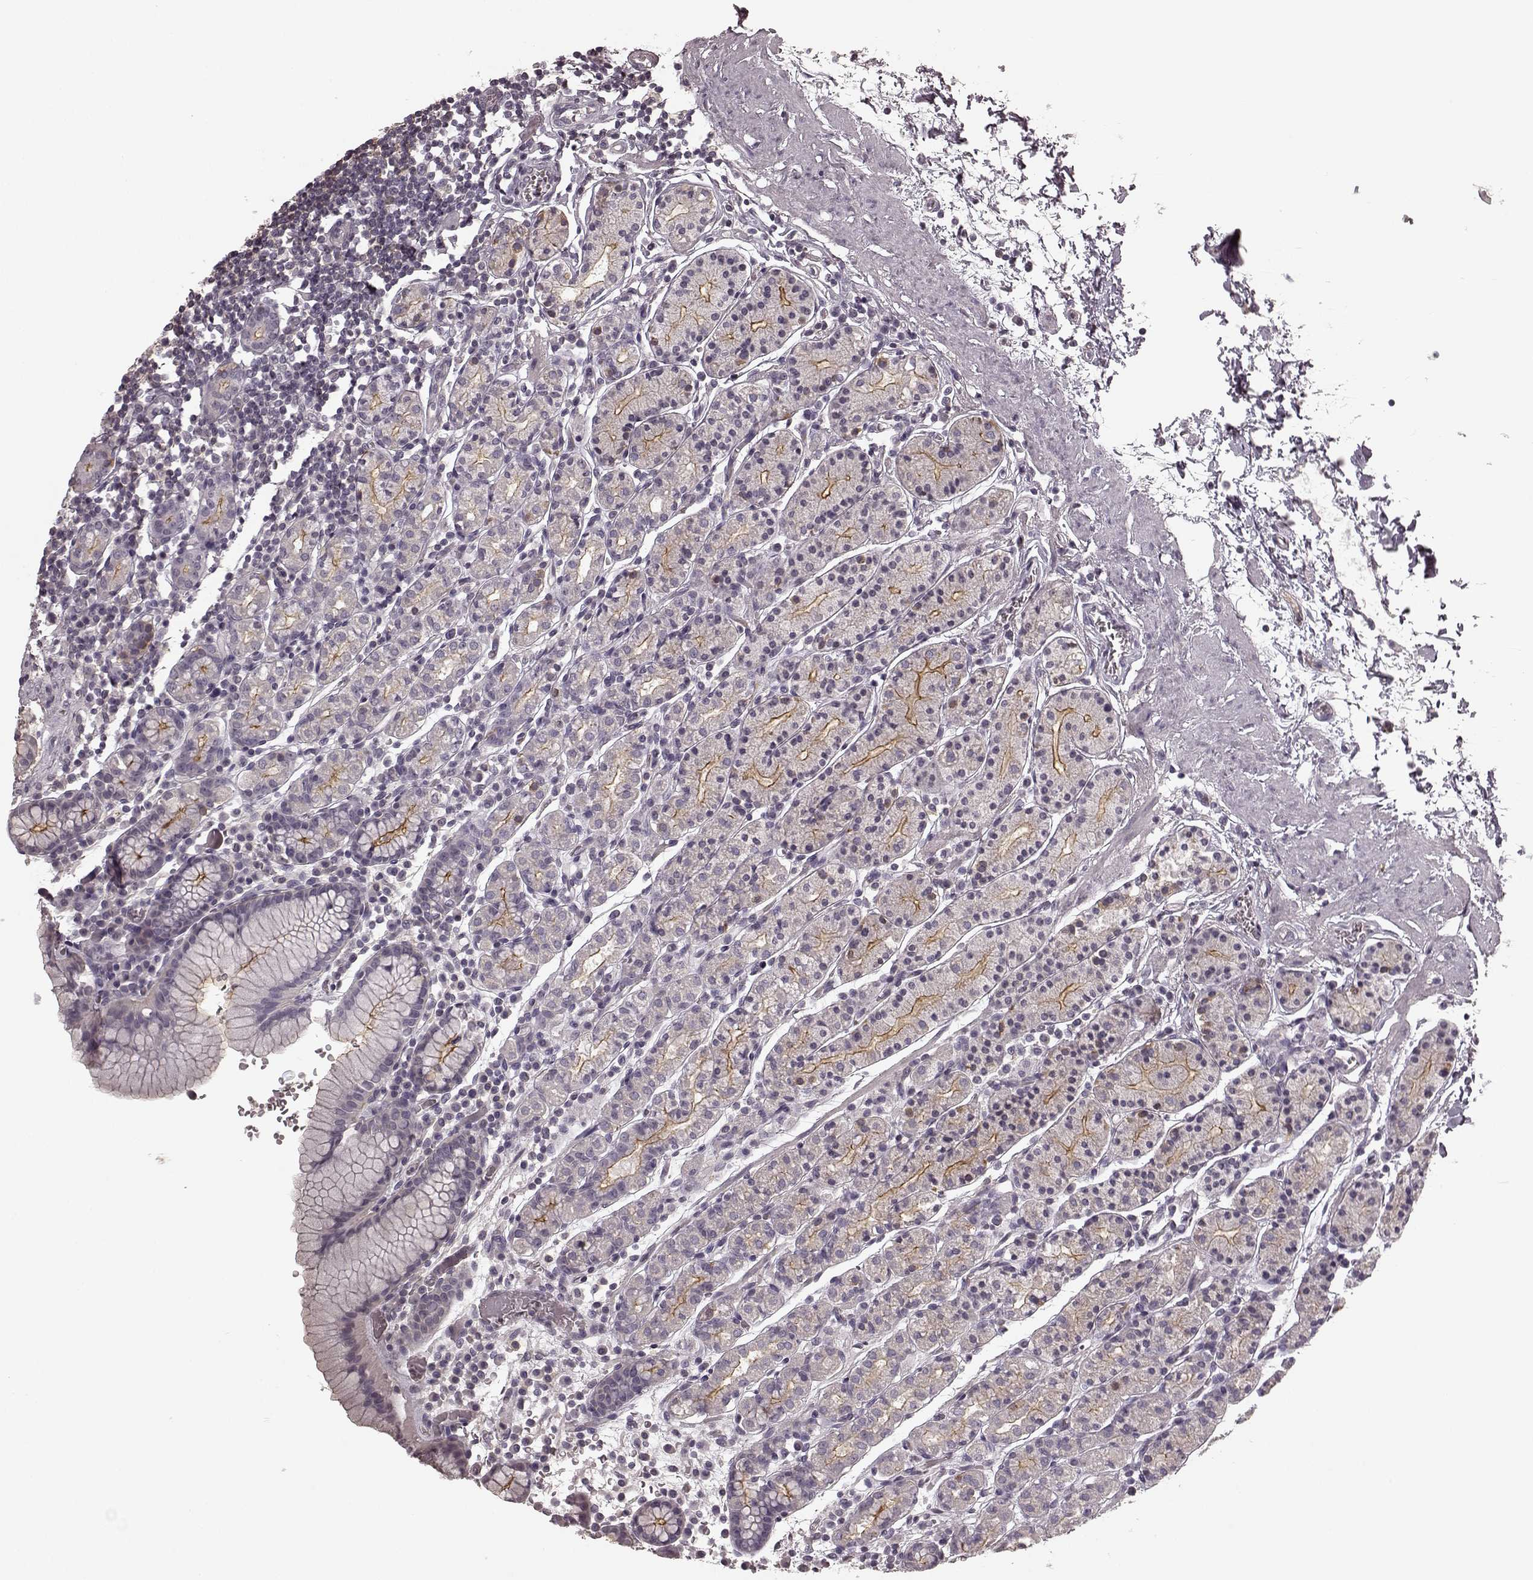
{"staining": {"intensity": "moderate", "quantity": "25%-75%", "location": "cytoplasmic/membranous"}, "tissue": "stomach", "cell_type": "Glandular cells", "image_type": "normal", "snomed": [{"axis": "morphology", "description": "Normal tissue, NOS"}, {"axis": "topography", "description": "Stomach, upper"}, {"axis": "topography", "description": "Stomach"}], "caption": "This micrograph shows IHC staining of normal stomach, with medium moderate cytoplasmic/membranous staining in about 25%-75% of glandular cells.", "gene": "PRKCE", "patient": {"sex": "male", "age": 62}}